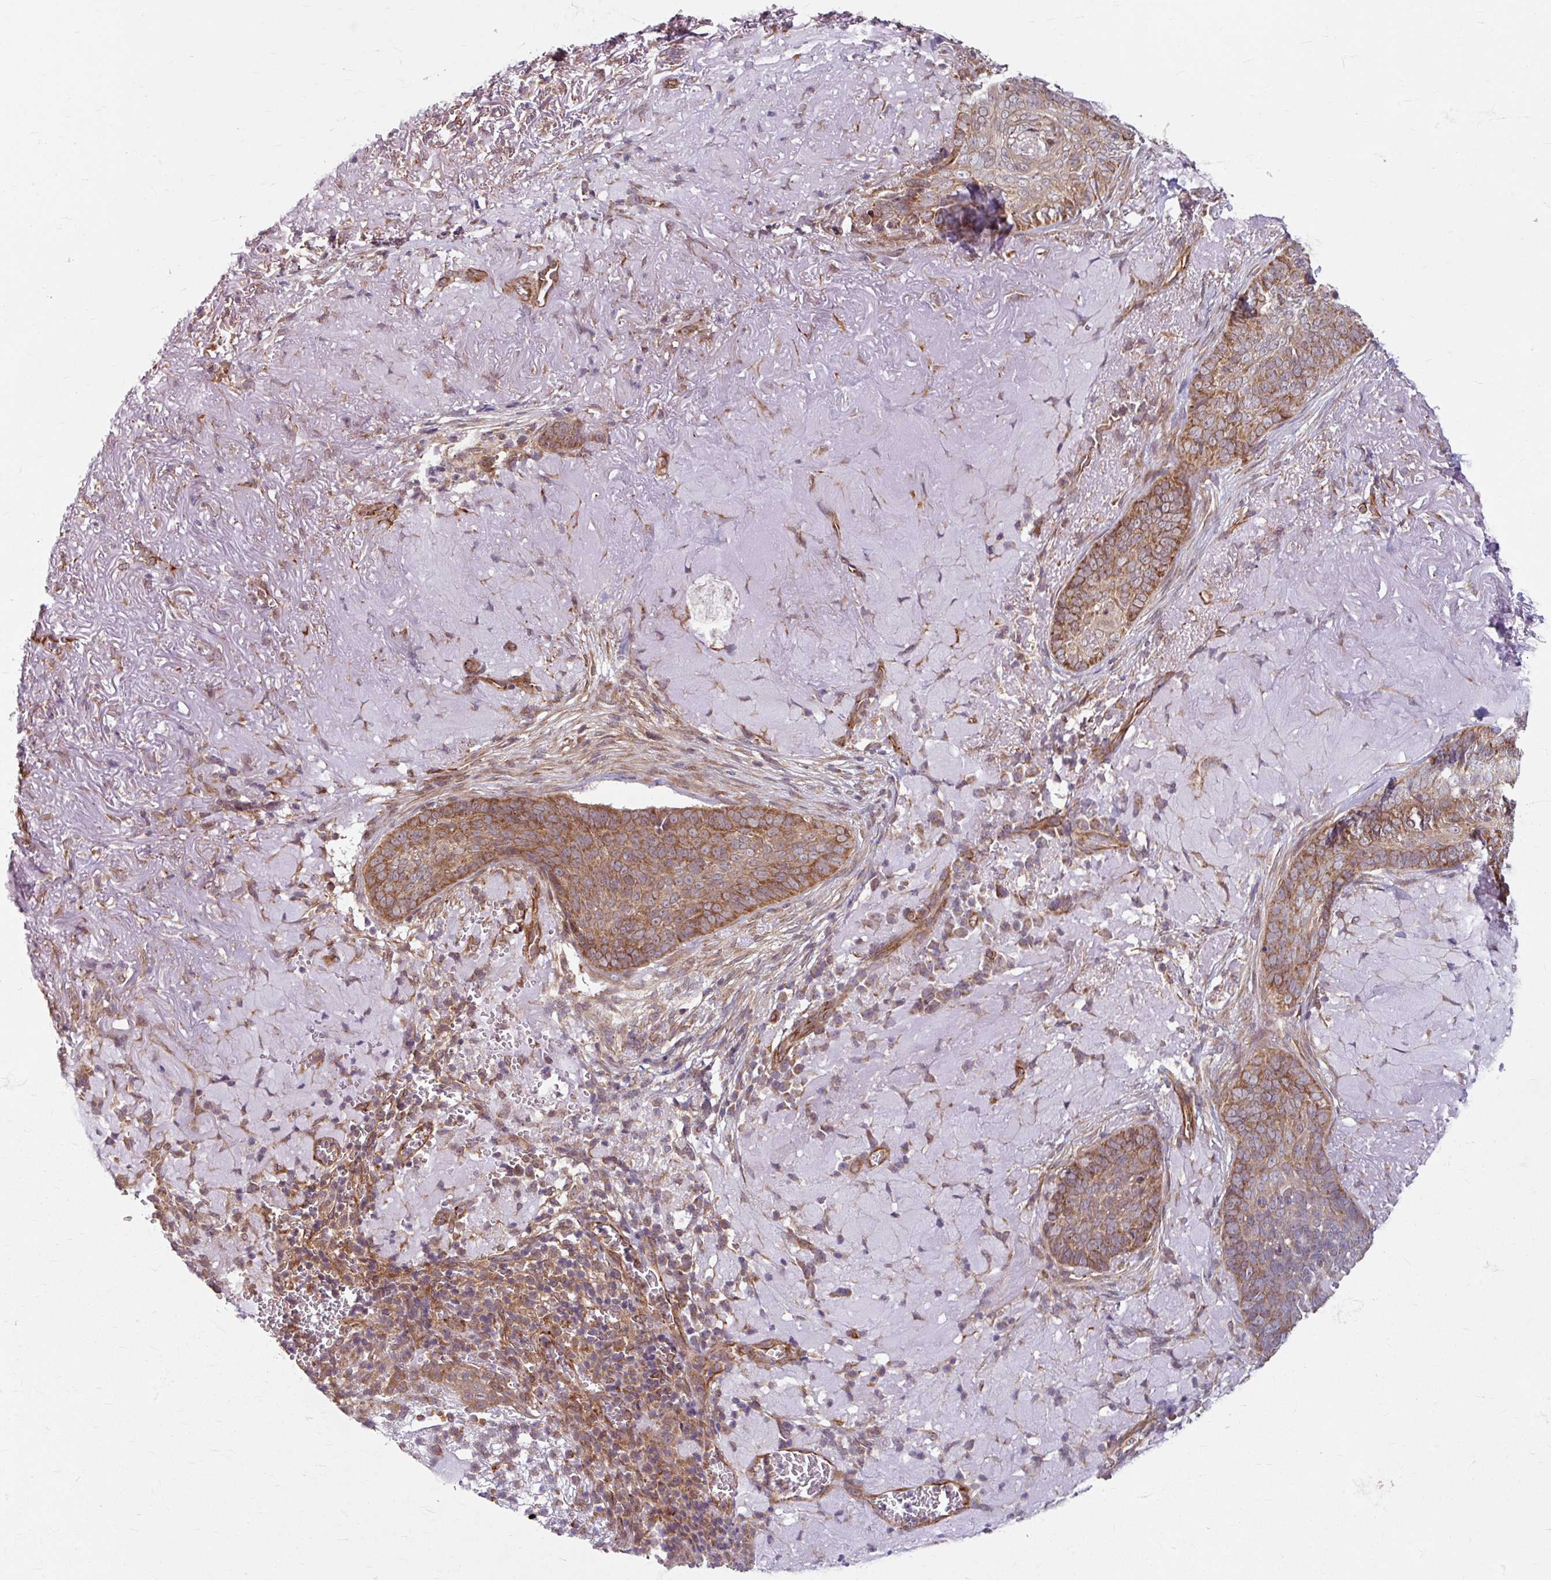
{"staining": {"intensity": "moderate", "quantity": ">75%", "location": "cytoplasmic/membranous"}, "tissue": "skin cancer", "cell_type": "Tumor cells", "image_type": "cancer", "snomed": [{"axis": "morphology", "description": "Basal cell carcinoma"}, {"axis": "topography", "description": "Skin"}, {"axis": "topography", "description": "Skin of face"}], "caption": "Basal cell carcinoma (skin) stained for a protein displays moderate cytoplasmic/membranous positivity in tumor cells.", "gene": "DAAM2", "patient": {"sex": "female", "age": 95}}